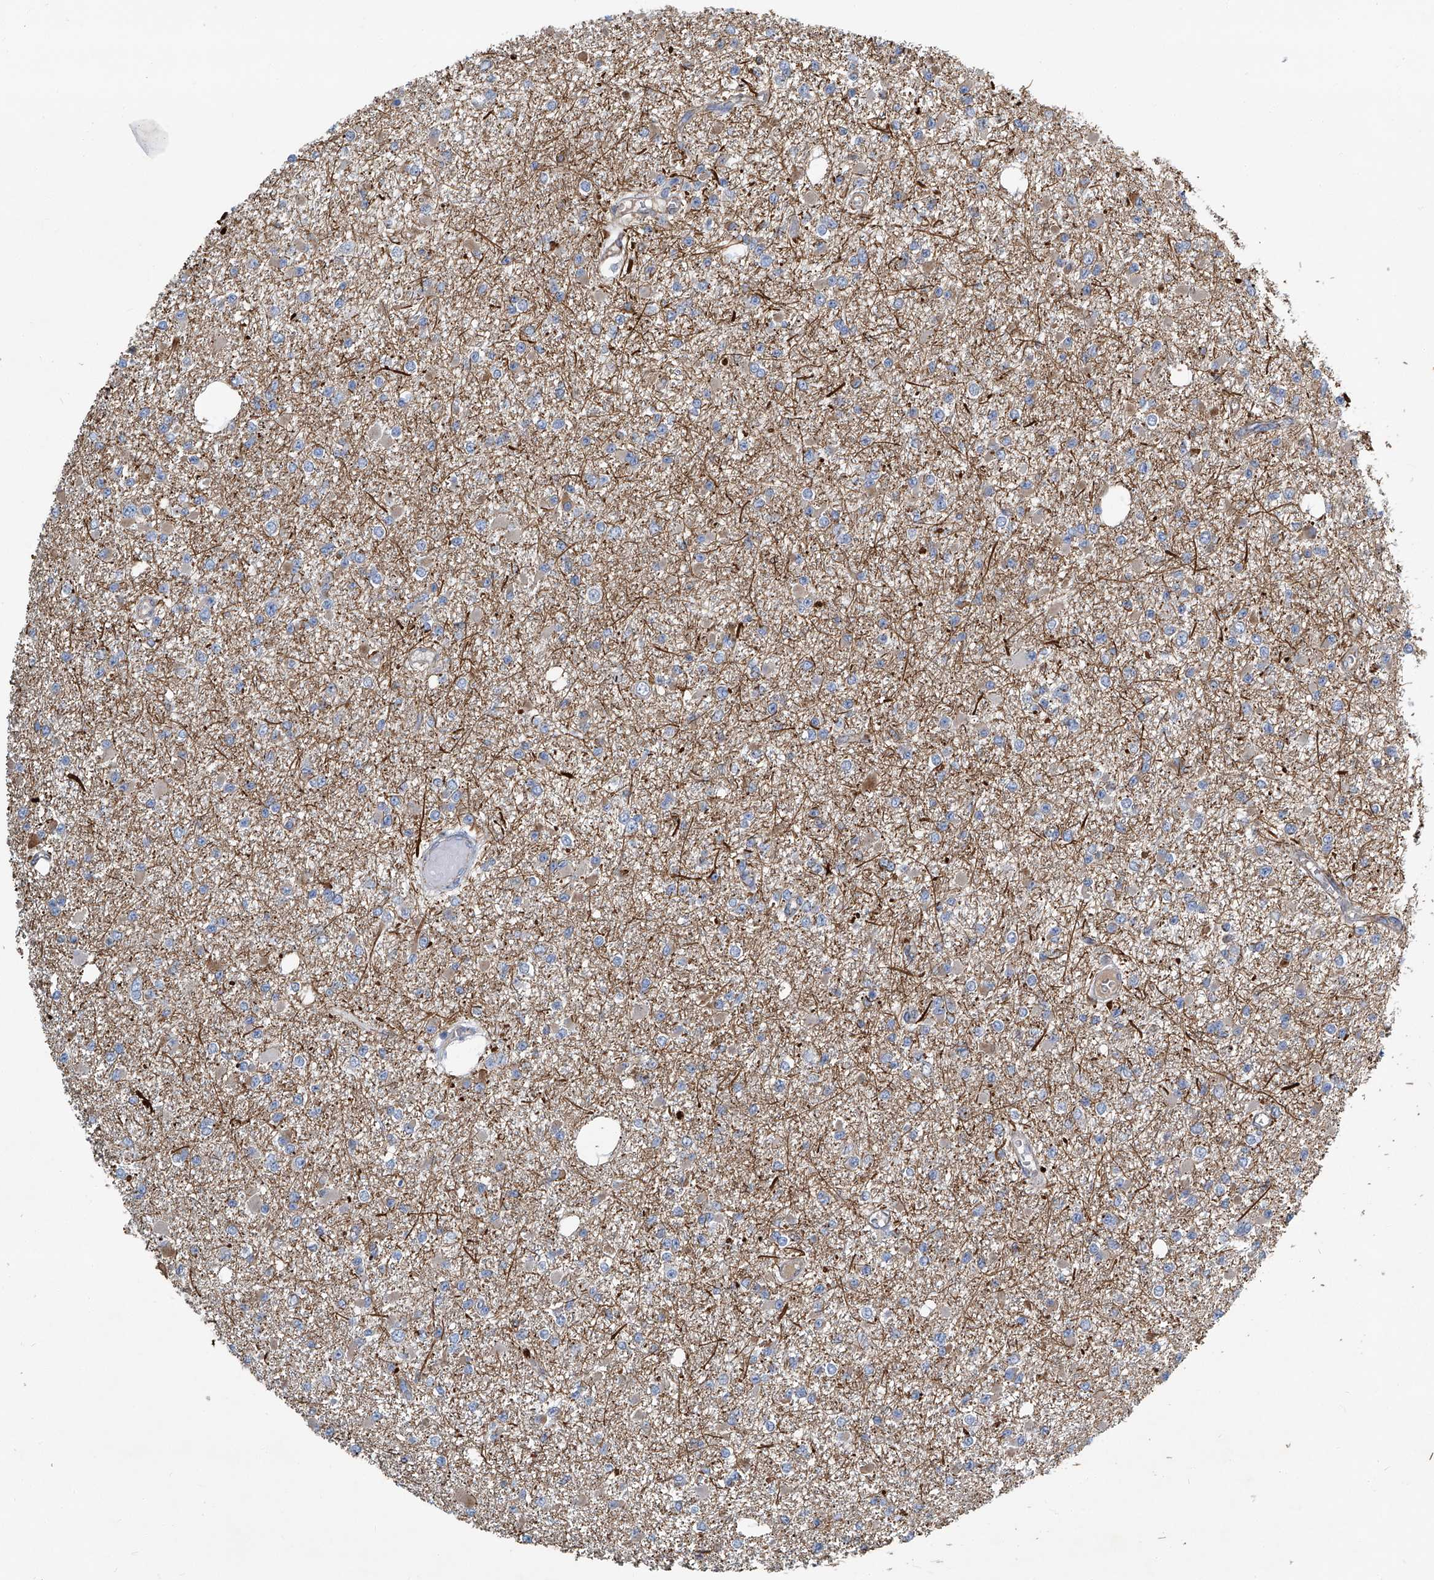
{"staining": {"intensity": "negative", "quantity": "none", "location": "none"}, "tissue": "glioma", "cell_type": "Tumor cells", "image_type": "cancer", "snomed": [{"axis": "morphology", "description": "Glioma, malignant, Low grade"}, {"axis": "topography", "description": "Brain"}], "caption": "The IHC micrograph has no significant expression in tumor cells of low-grade glioma (malignant) tissue. The staining was performed using DAB to visualize the protein expression in brown, while the nuclei were stained in blue with hematoxylin (Magnification: 20x).", "gene": "FAM167A", "patient": {"sex": "female", "age": 22}}